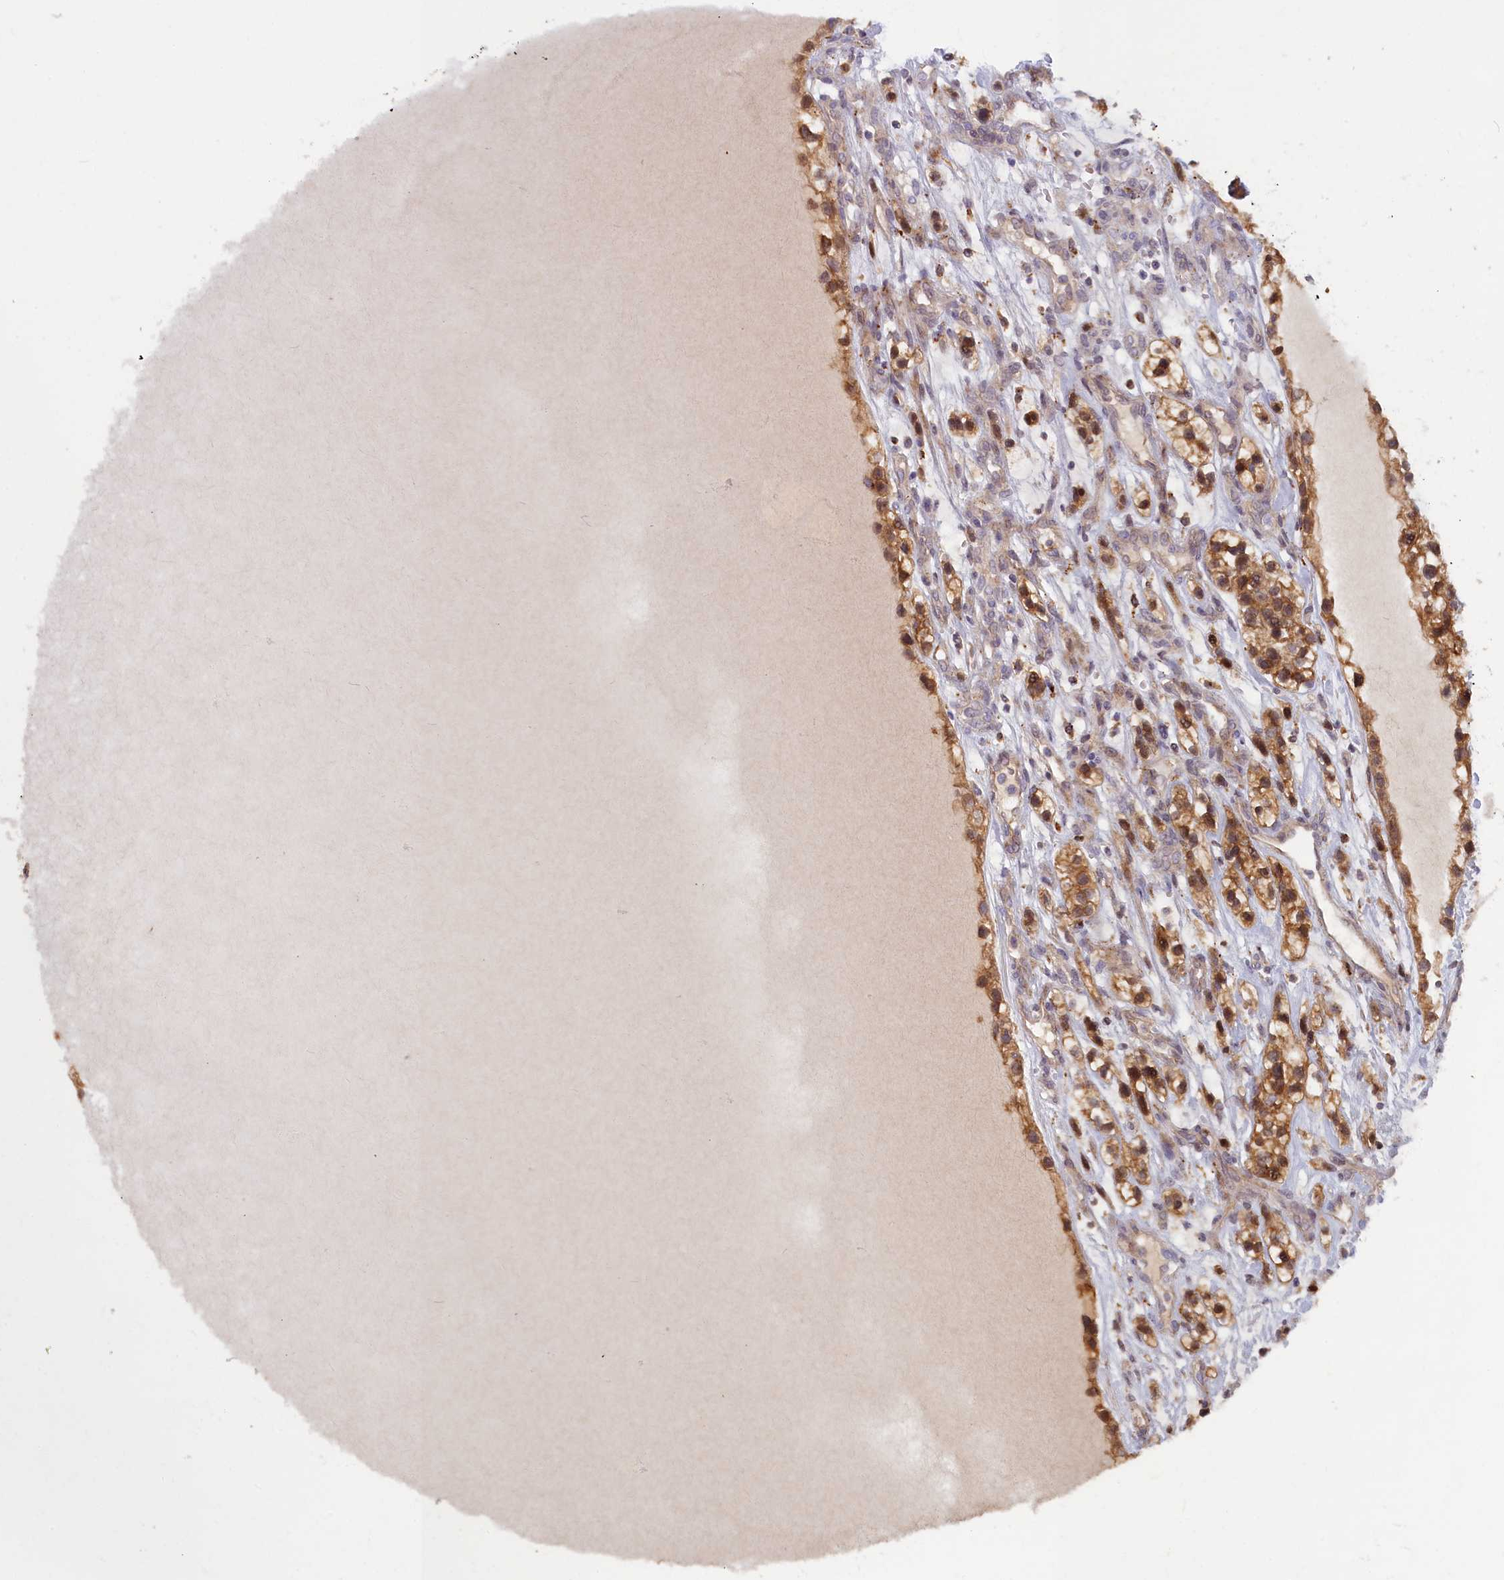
{"staining": {"intensity": "moderate", "quantity": "25%-75%", "location": "cytoplasmic/membranous,nuclear"}, "tissue": "renal cancer", "cell_type": "Tumor cells", "image_type": "cancer", "snomed": [{"axis": "morphology", "description": "Adenocarcinoma, NOS"}, {"axis": "topography", "description": "Kidney"}], "caption": "A medium amount of moderate cytoplasmic/membranous and nuclear staining is seen in approximately 25%-75% of tumor cells in renal adenocarcinoma tissue.", "gene": "FCSK", "patient": {"sex": "female", "age": 57}}